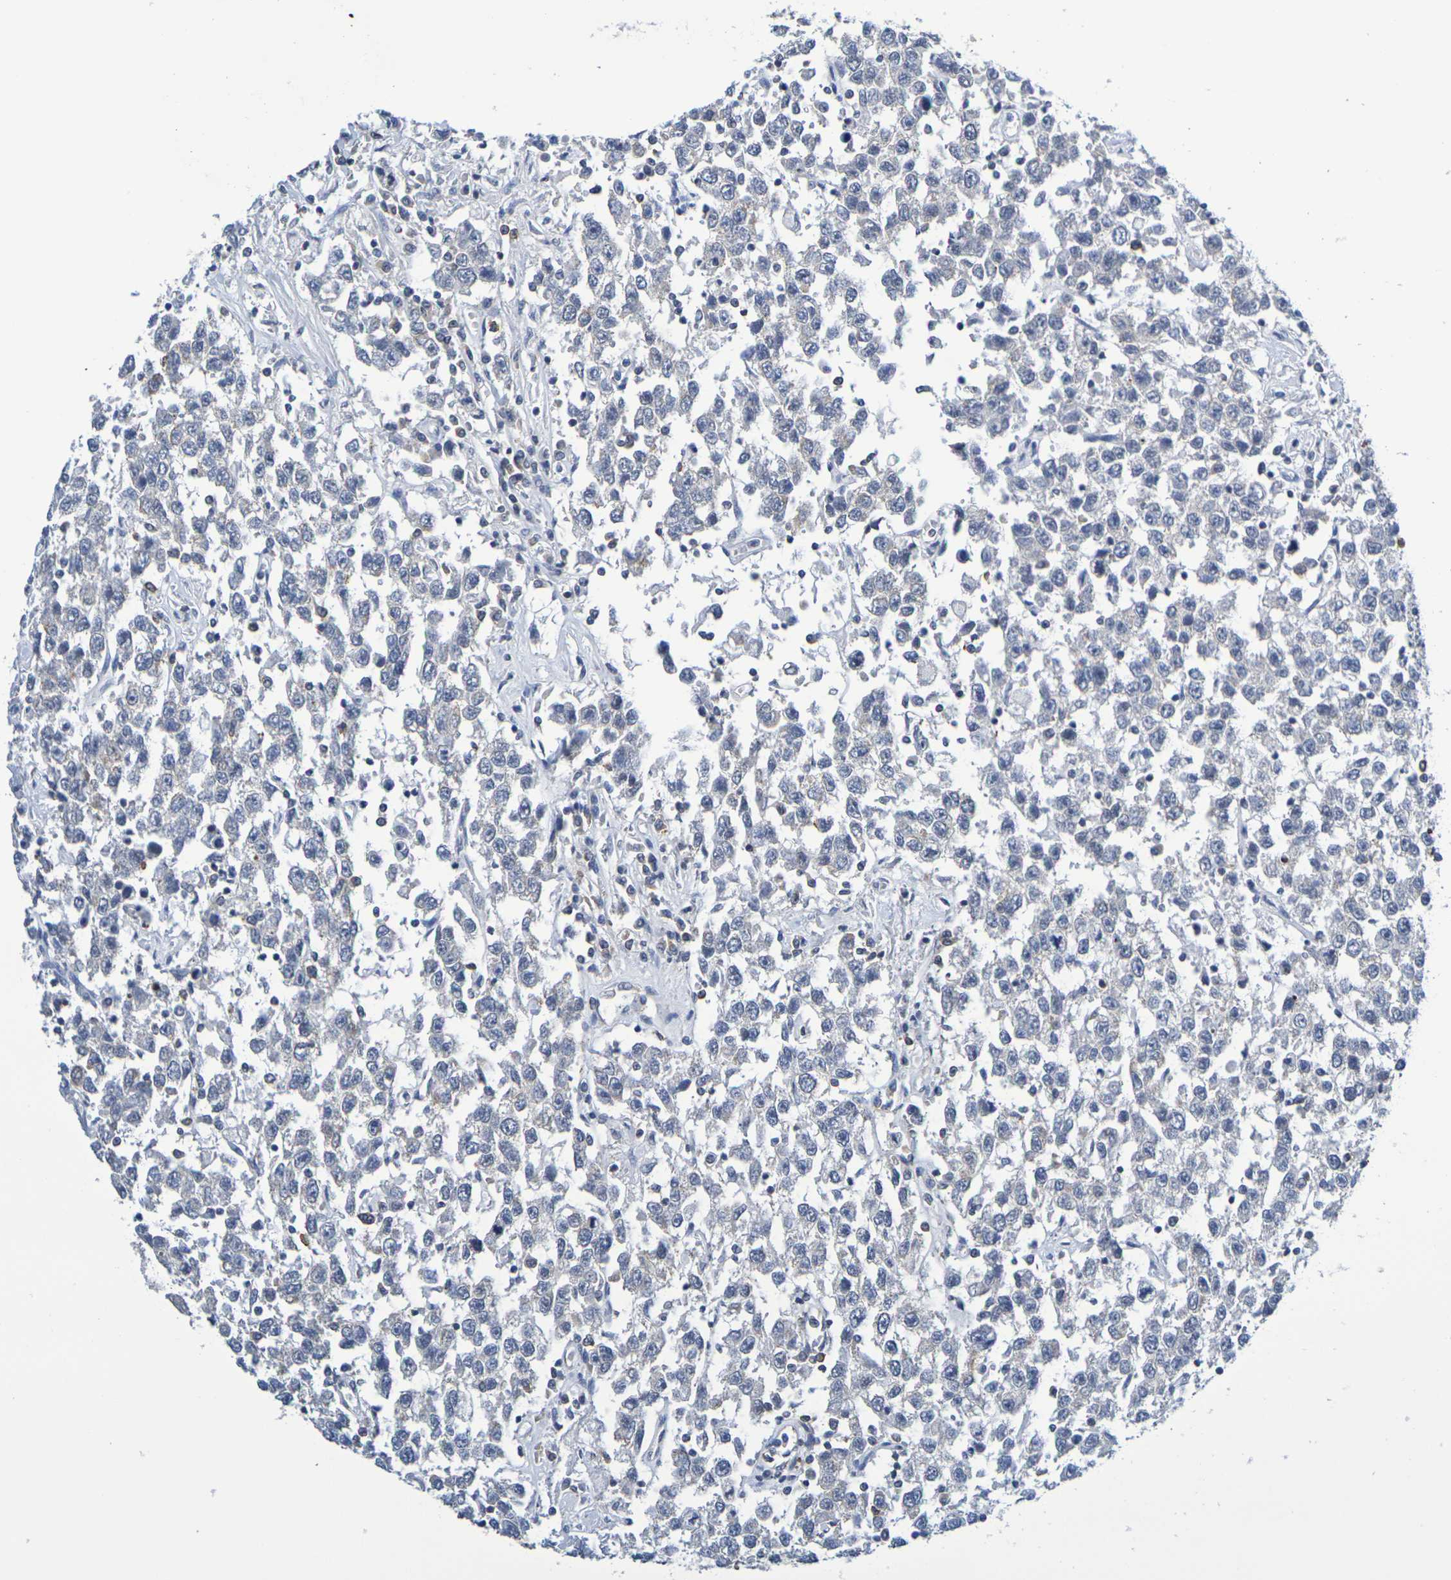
{"staining": {"intensity": "weak", "quantity": "25%-75%", "location": "cytoplasmic/membranous"}, "tissue": "testis cancer", "cell_type": "Tumor cells", "image_type": "cancer", "snomed": [{"axis": "morphology", "description": "Seminoma, NOS"}, {"axis": "topography", "description": "Testis"}], "caption": "Immunohistochemical staining of human testis cancer reveals low levels of weak cytoplasmic/membranous protein staining in about 25%-75% of tumor cells.", "gene": "CHRNB1", "patient": {"sex": "male", "age": 41}}